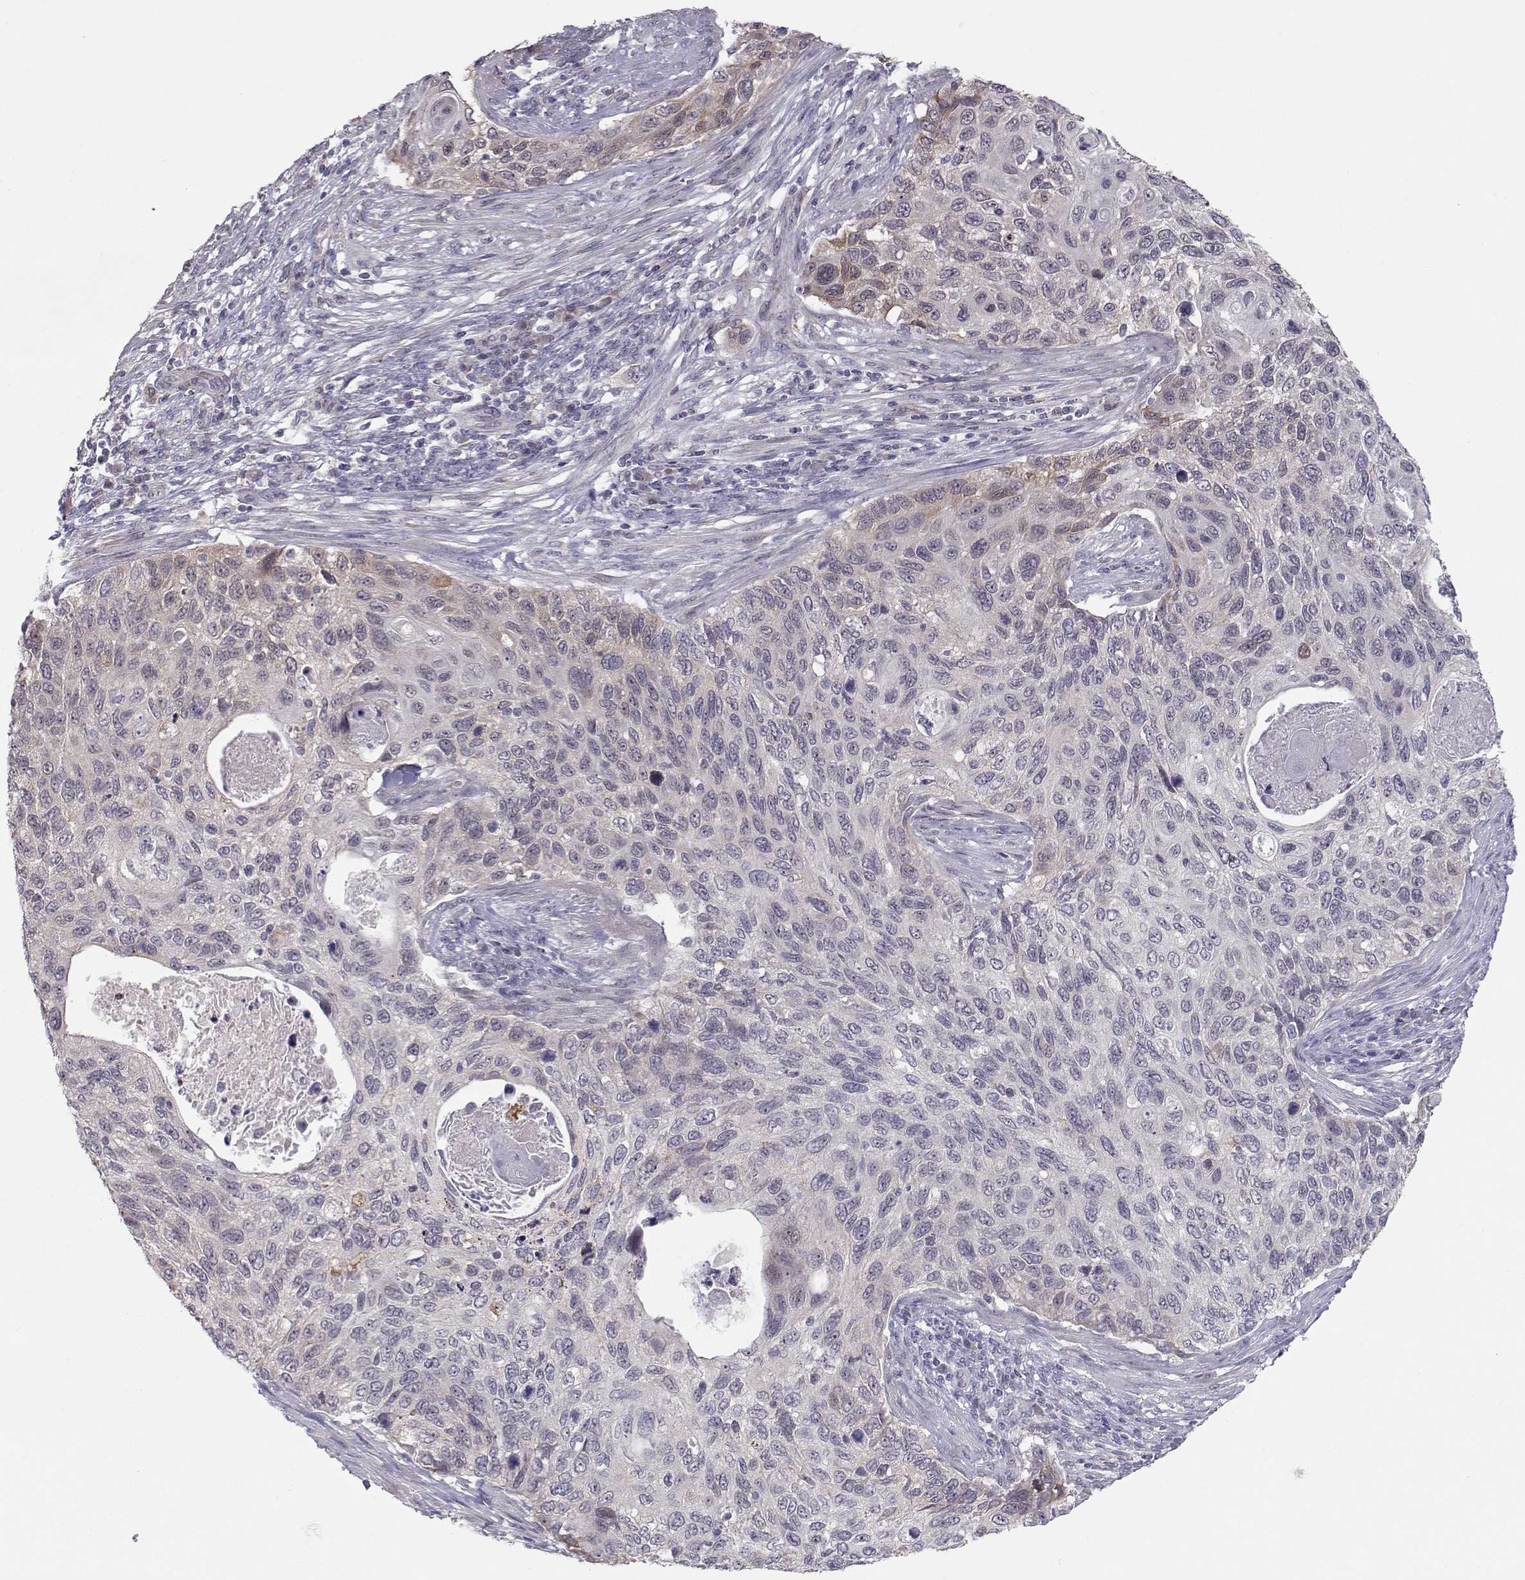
{"staining": {"intensity": "negative", "quantity": "none", "location": "none"}, "tissue": "cervical cancer", "cell_type": "Tumor cells", "image_type": "cancer", "snomed": [{"axis": "morphology", "description": "Squamous cell carcinoma, NOS"}, {"axis": "topography", "description": "Cervix"}], "caption": "Immunohistochemical staining of human cervical cancer (squamous cell carcinoma) demonstrates no significant expression in tumor cells.", "gene": "NPVF", "patient": {"sex": "female", "age": 70}}